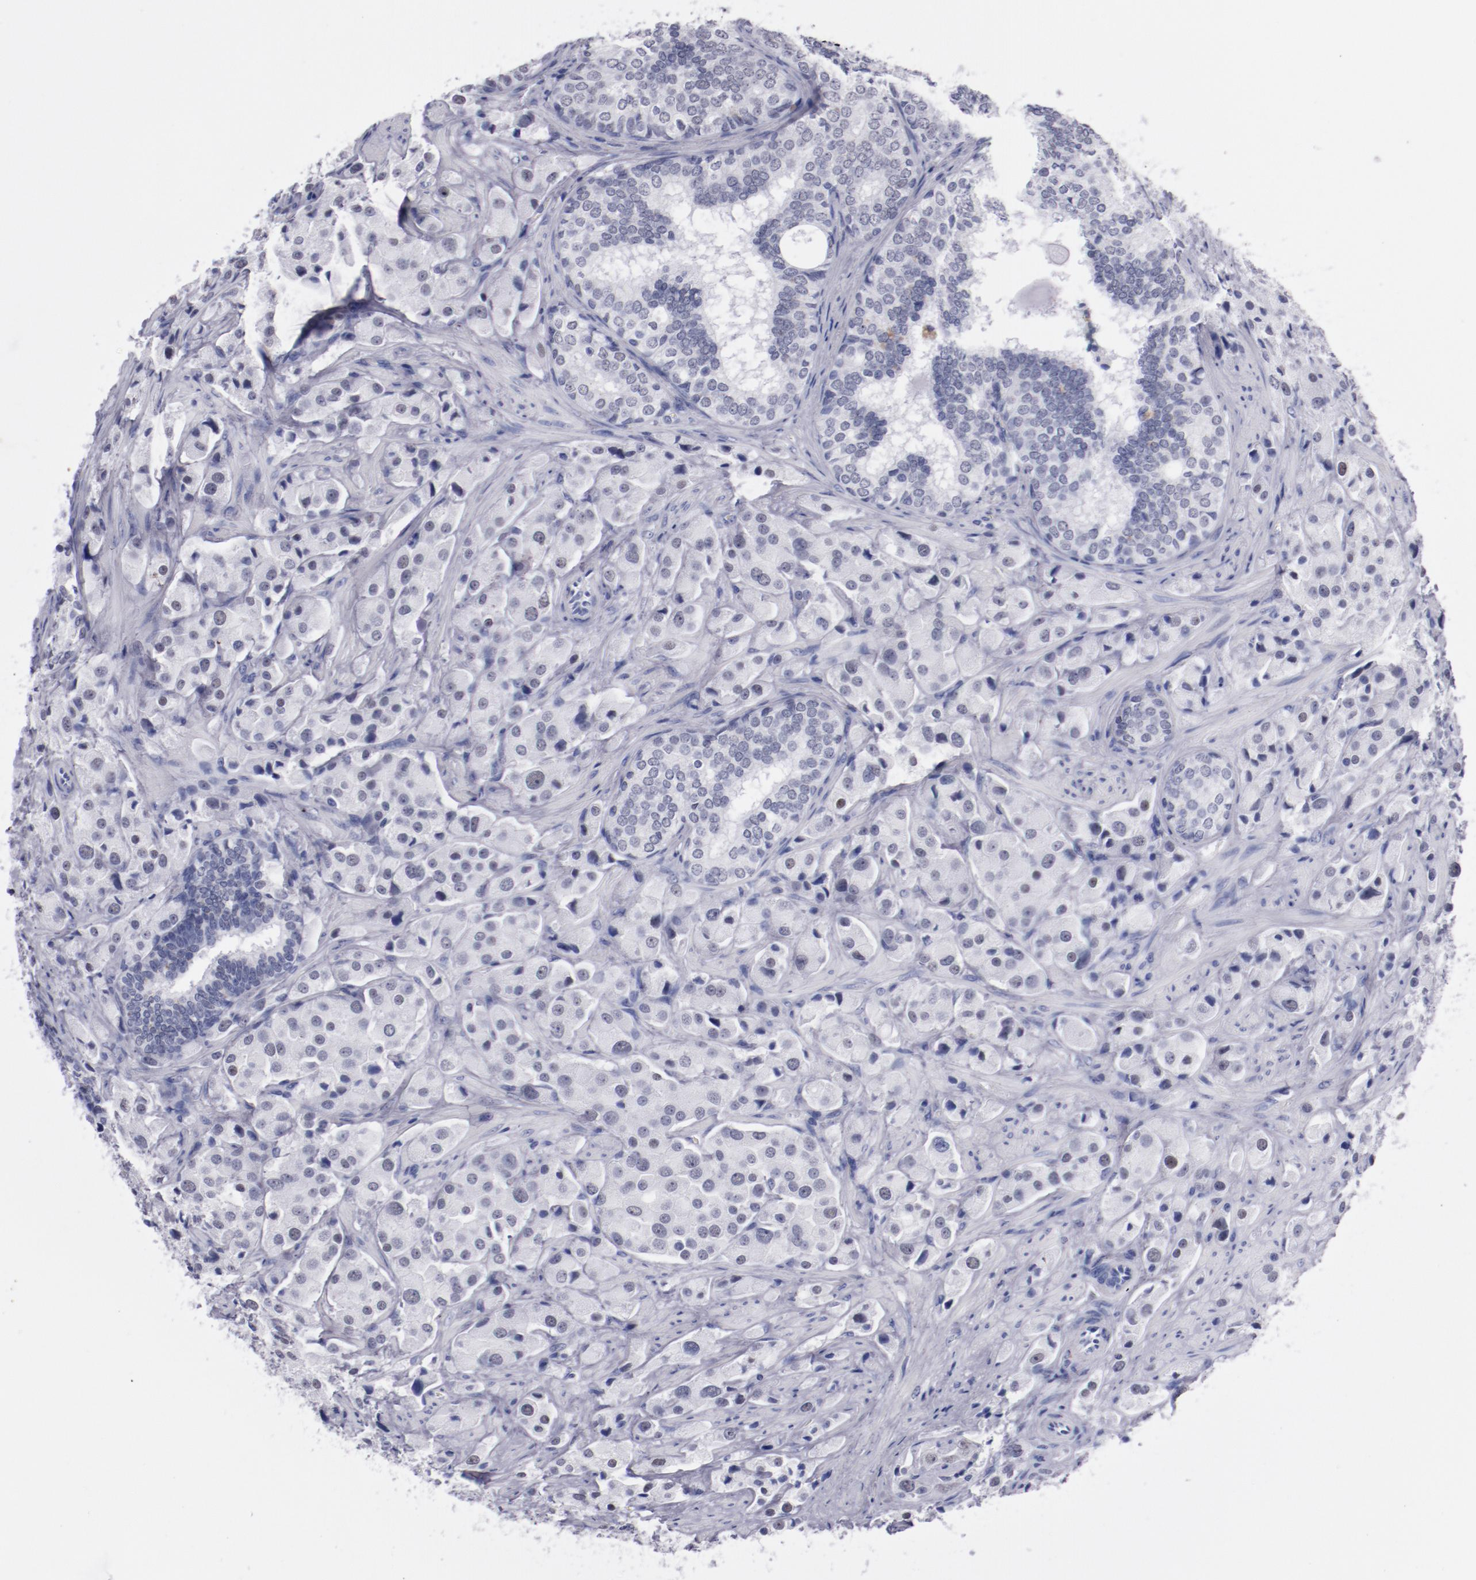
{"staining": {"intensity": "weak", "quantity": "<25%", "location": "nuclear"}, "tissue": "prostate cancer", "cell_type": "Tumor cells", "image_type": "cancer", "snomed": [{"axis": "morphology", "description": "Adenocarcinoma, Medium grade"}, {"axis": "topography", "description": "Prostate"}], "caption": "Immunohistochemical staining of prostate cancer (medium-grade adenocarcinoma) shows no significant staining in tumor cells.", "gene": "HNF1B", "patient": {"sex": "male", "age": 70}}